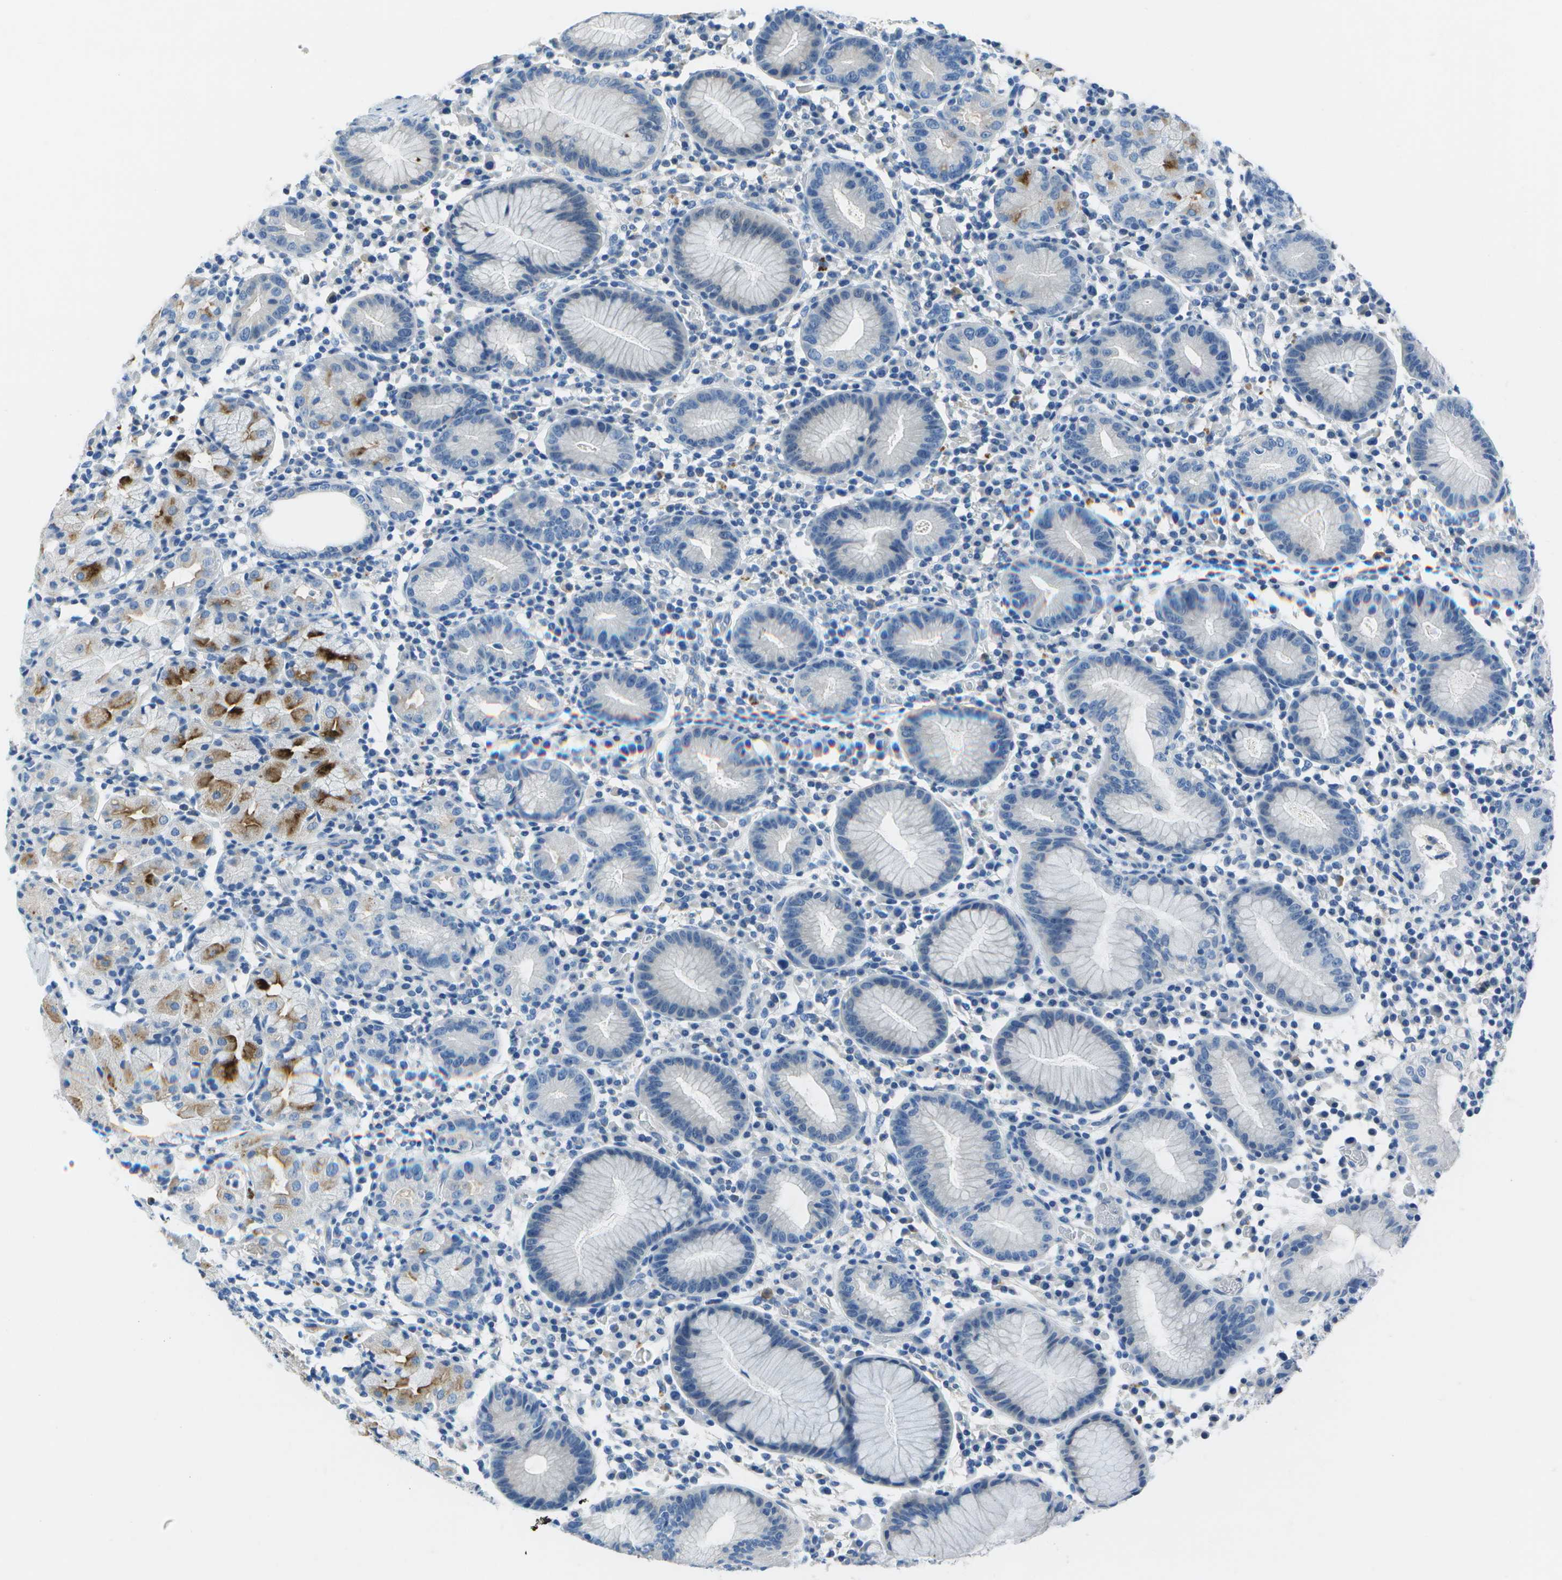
{"staining": {"intensity": "negative", "quantity": "none", "location": "none"}, "tissue": "stomach", "cell_type": "Glandular cells", "image_type": "normal", "snomed": [{"axis": "morphology", "description": "Normal tissue, NOS"}, {"axis": "topography", "description": "Stomach"}, {"axis": "topography", "description": "Stomach, lower"}], "caption": "IHC micrograph of unremarkable stomach stained for a protein (brown), which shows no positivity in glandular cells. (Stains: DAB (3,3'-diaminobenzidine) immunohistochemistry with hematoxylin counter stain, Microscopy: brightfield microscopy at high magnification).", "gene": "DCT", "patient": {"sex": "female", "age": 75}}